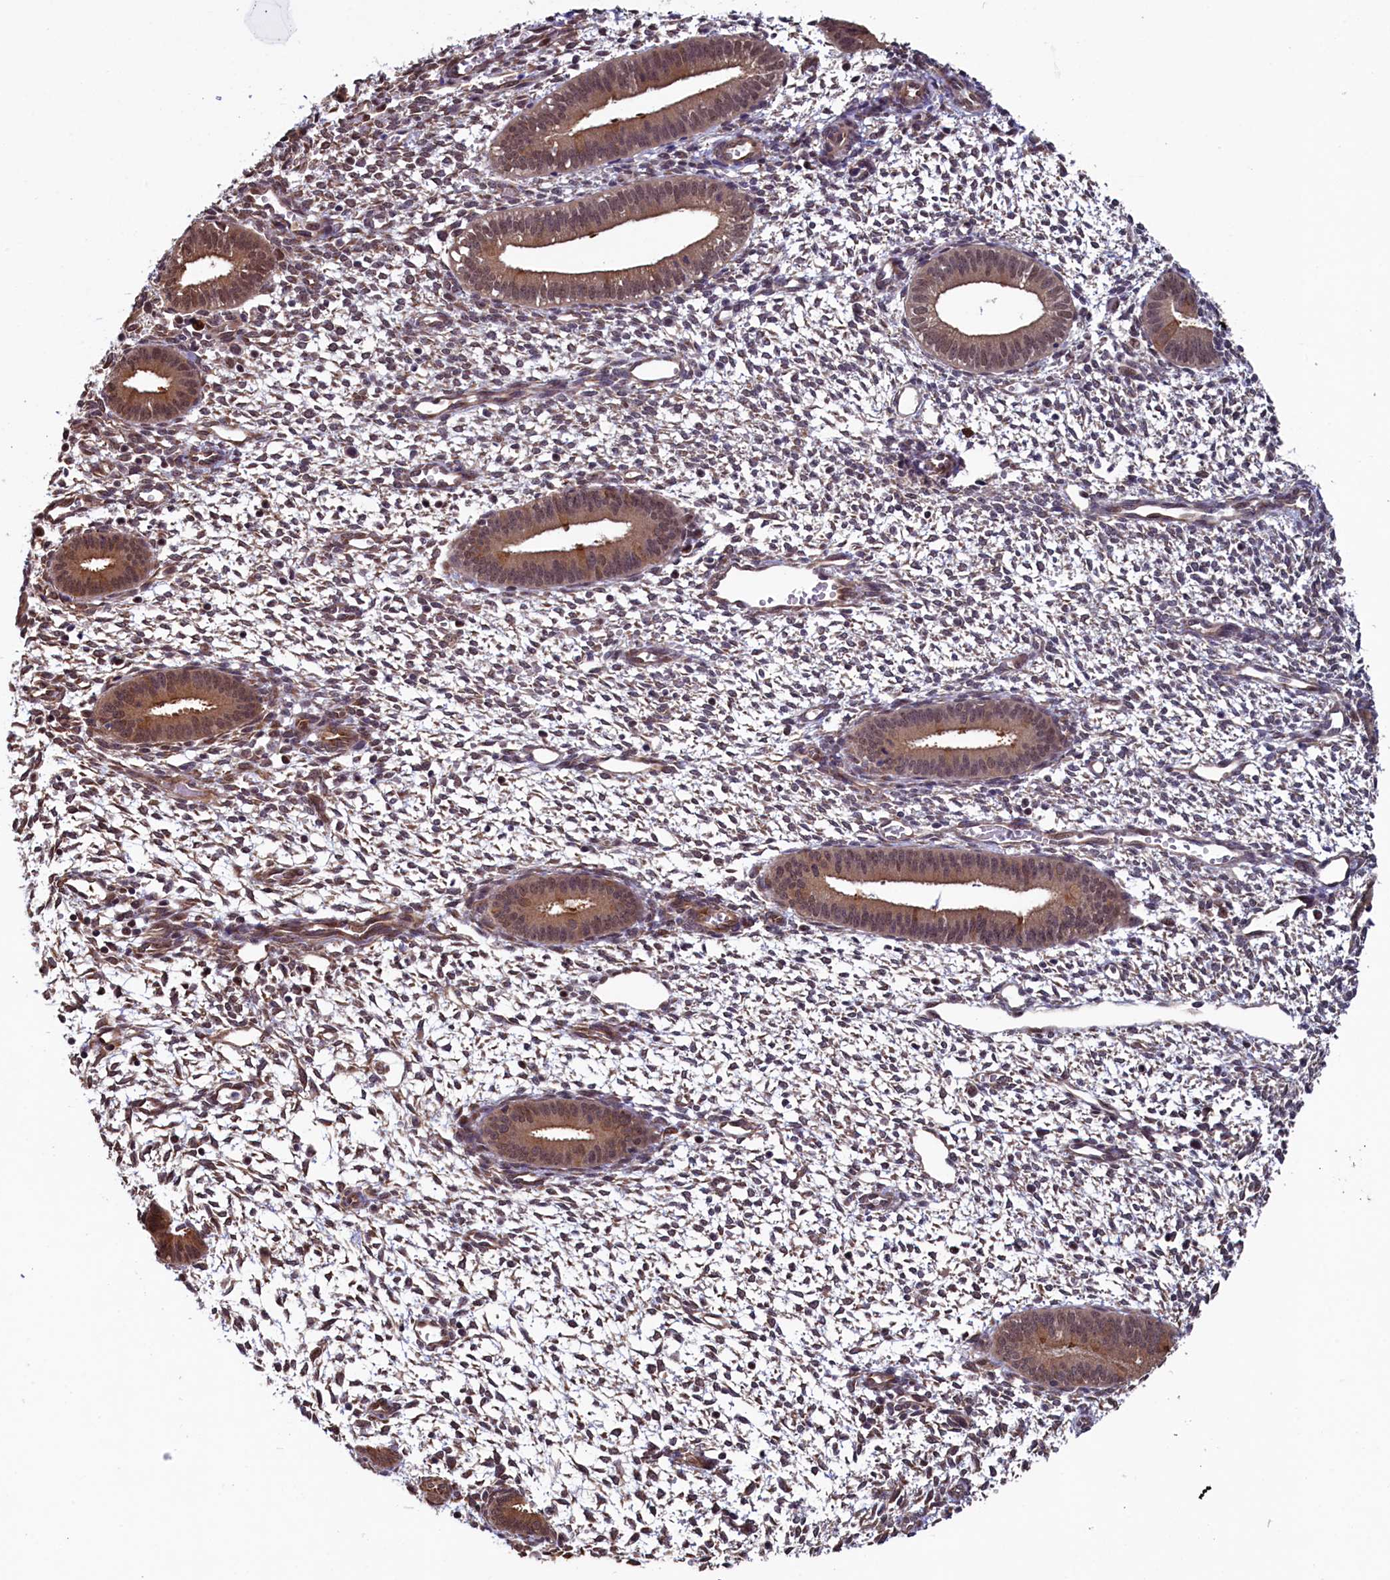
{"staining": {"intensity": "weak", "quantity": "25%-75%", "location": "nuclear"}, "tissue": "endometrium", "cell_type": "Cells in endometrial stroma", "image_type": "normal", "snomed": [{"axis": "morphology", "description": "Normal tissue, NOS"}, {"axis": "topography", "description": "Endometrium"}], "caption": "A brown stain labels weak nuclear positivity of a protein in cells in endometrial stroma of benign endometrium. Nuclei are stained in blue.", "gene": "LEO1", "patient": {"sex": "female", "age": 46}}